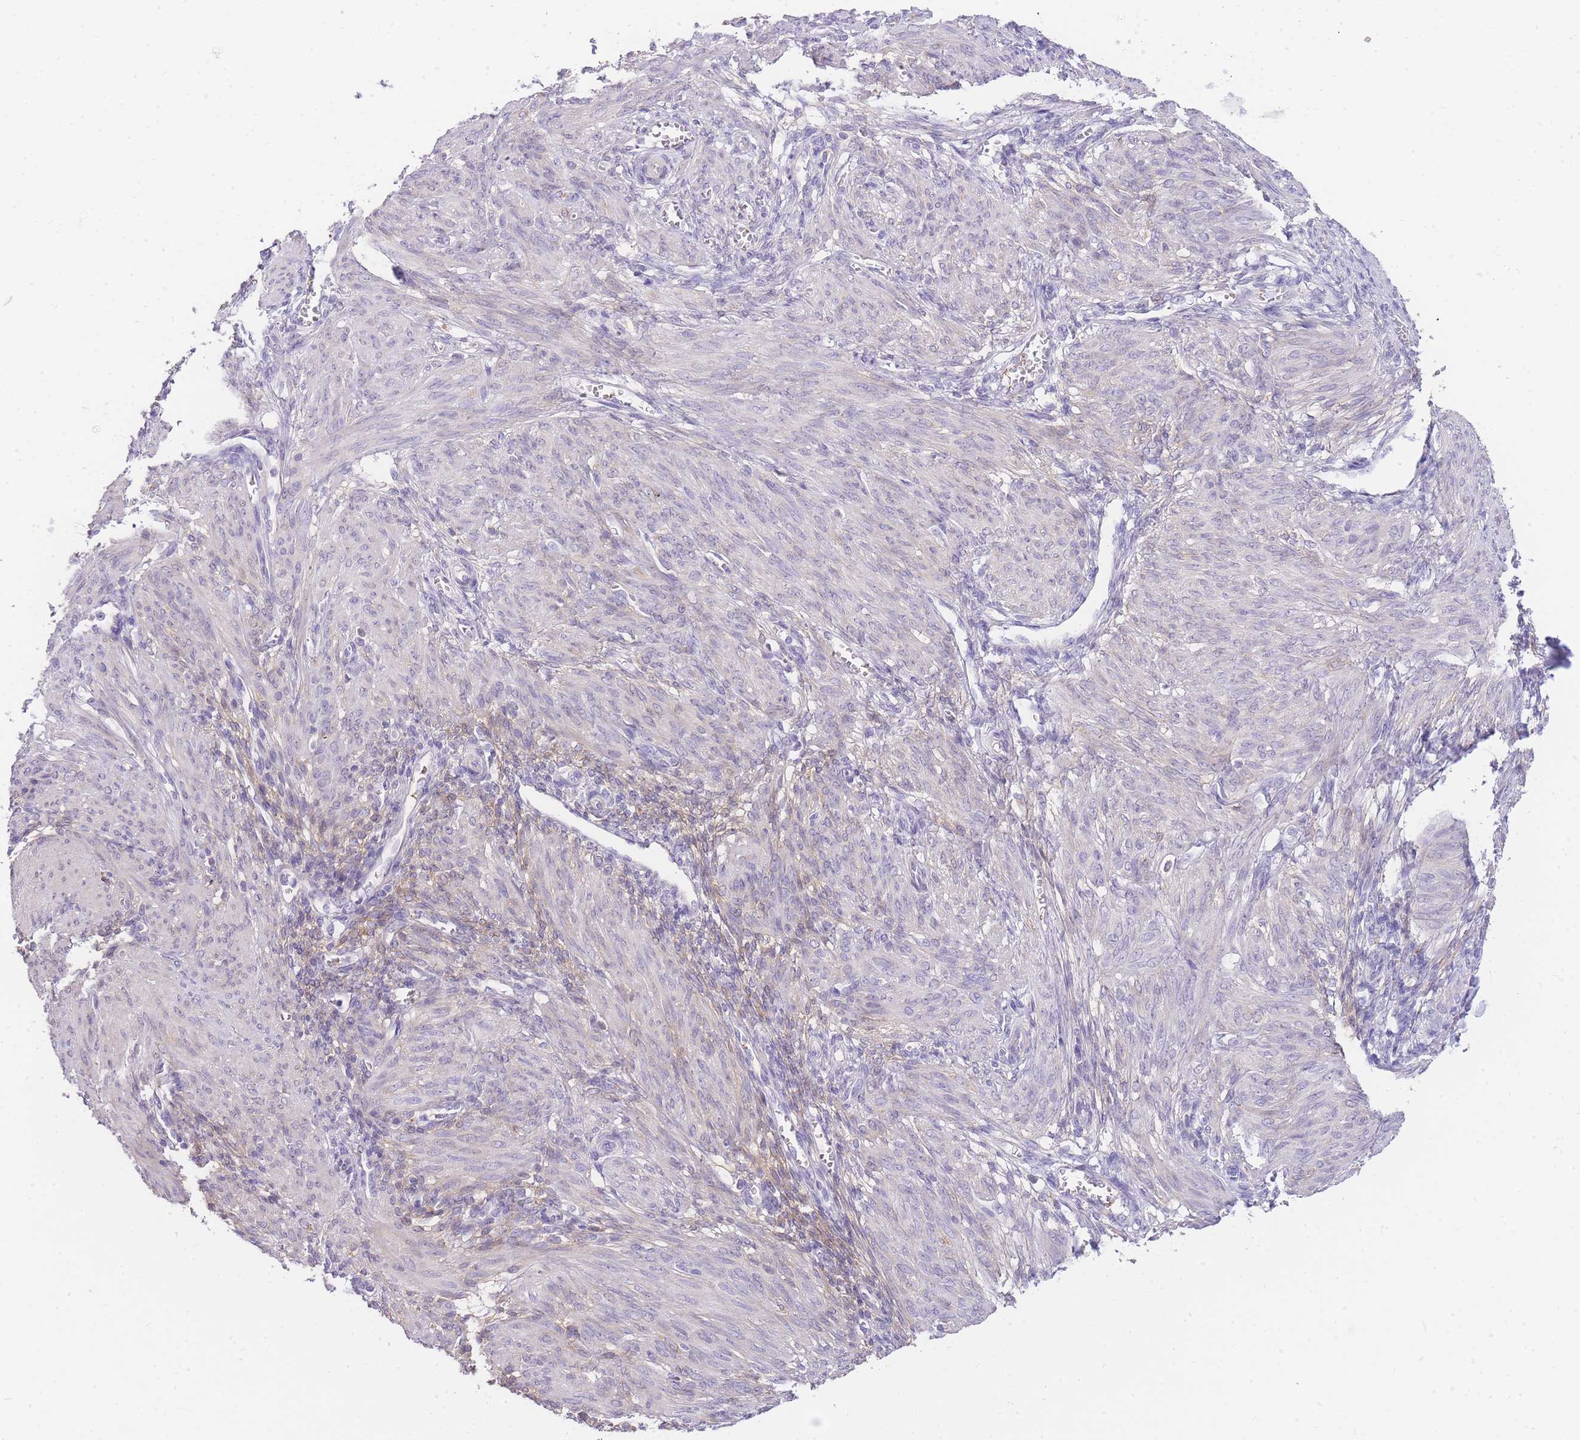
{"staining": {"intensity": "negative", "quantity": "none", "location": "none"}, "tissue": "smooth muscle", "cell_type": "Smooth muscle cells", "image_type": "normal", "snomed": [{"axis": "morphology", "description": "Normal tissue, NOS"}, {"axis": "topography", "description": "Smooth muscle"}], "caption": "Smooth muscle cells show no significant protein staining in normal smooth muscle. The staining was performed using DAB (3,3'-diaminobenzidine) to visualize the protein expression in brown, while the nuclei were stained in blue with hematoxylin (Magnification: 20x).", "gene": "C2orf88", "patient": {"sex": "female", "age": 39}}